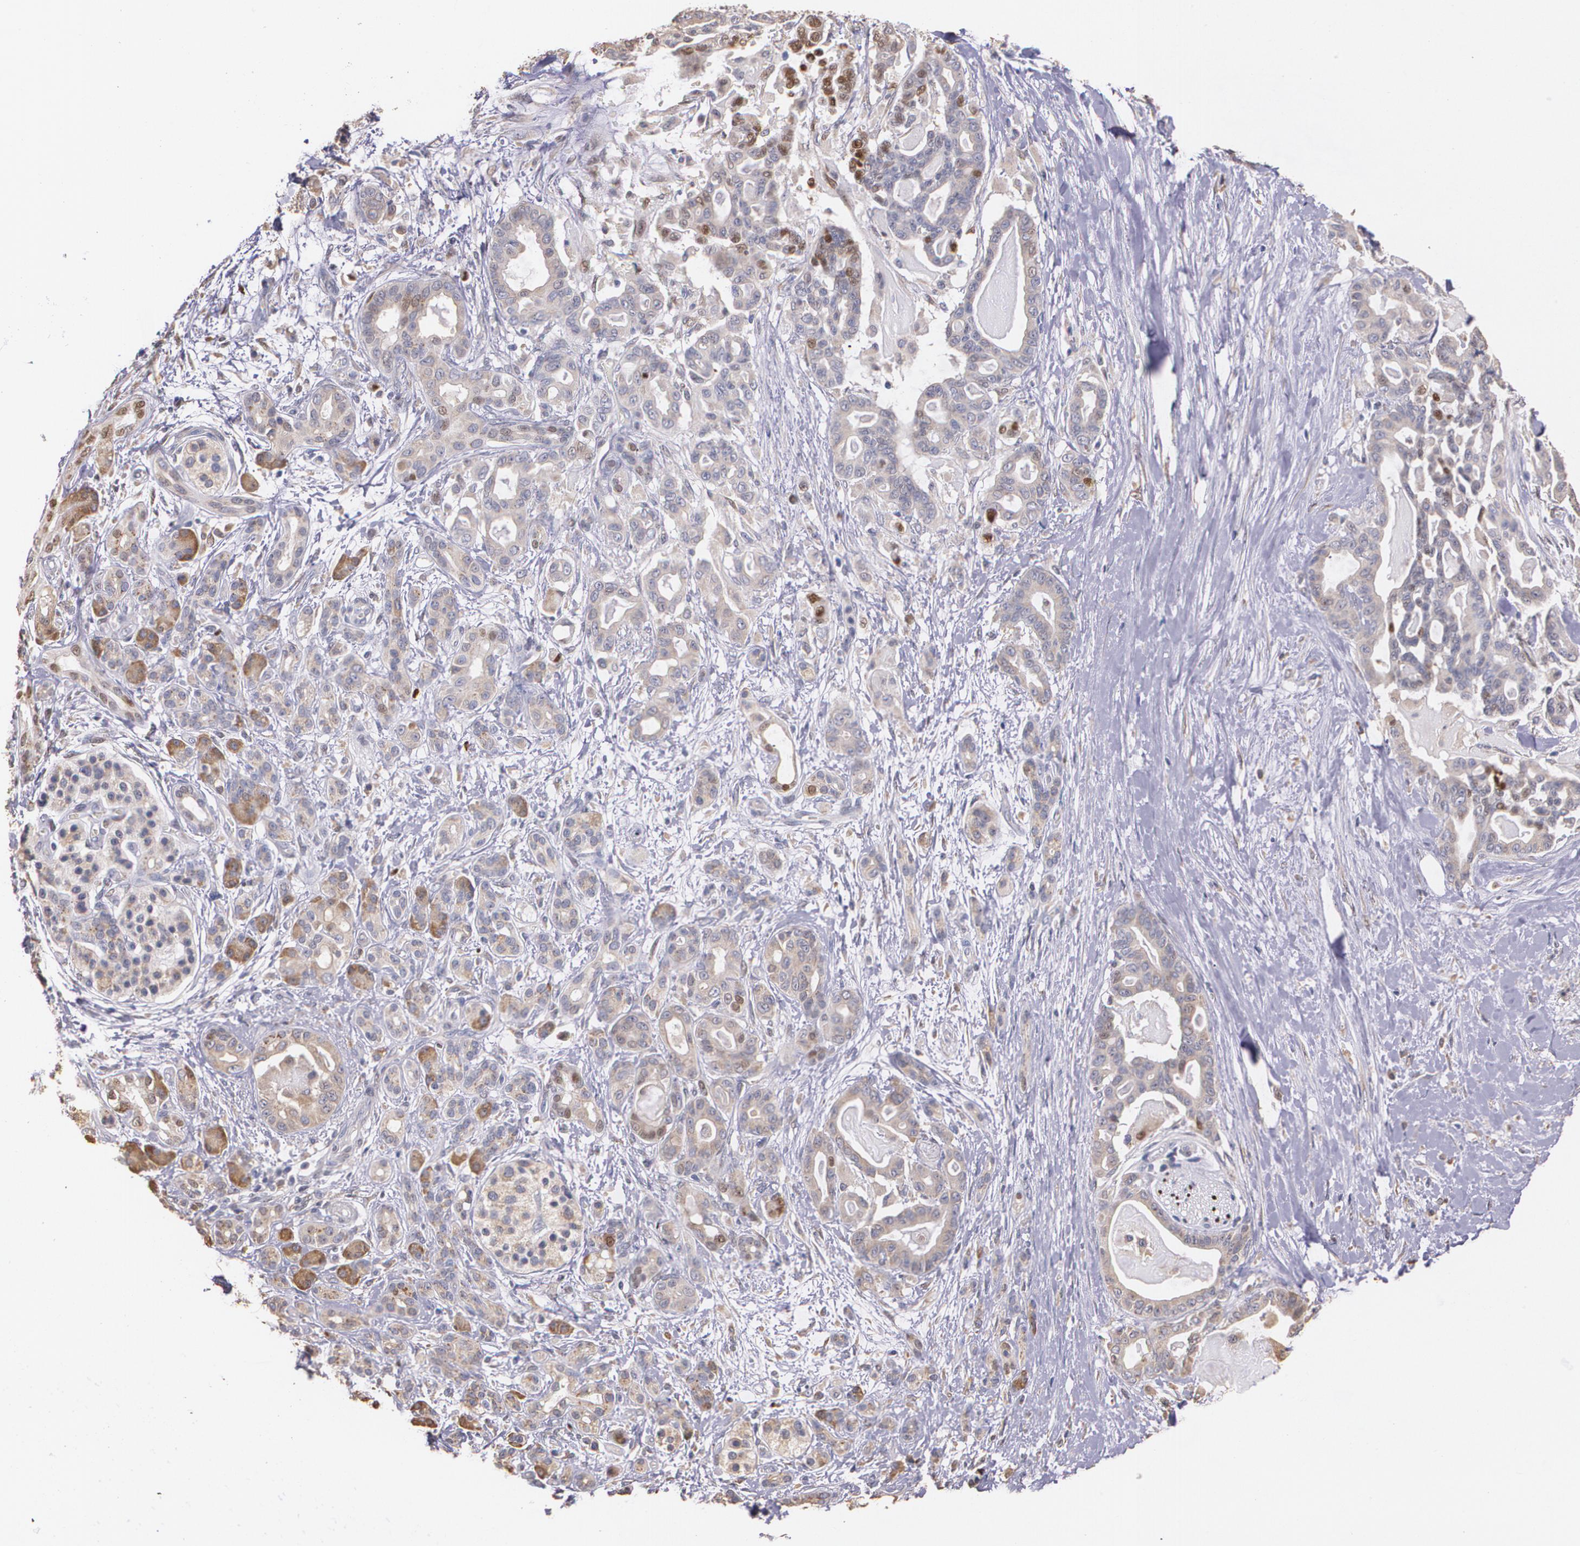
{"staining": {"intensity": "moderate", "quantity": ">75%", "location": "cytoplasmic/membranous"}, "tissue": "pancreatic cancer", "cell_type": "Tumor cells", "image_type": "cancer", "snomed": [{"axis": "morphology", "description": "Adenocarcinoma, NOS"}, {"axis": "topography", "description": "Pancreas"}], "caption": "IHC staining of pancreatic adenocarcinoma, which exhibits medium levels of moderate cytoplasmic/membranous positivity in about >75% of tumor cells indicating moderate cytoplasmic/membranous protein positivity. The staining was performed using DAB (3,3'-diaminobenzidine) (brown) for protein detection and nuclei were counterstained in hematoxylin (blue).", "gene": "ATF3", "patient": {"sex": "male", "age": 63}}